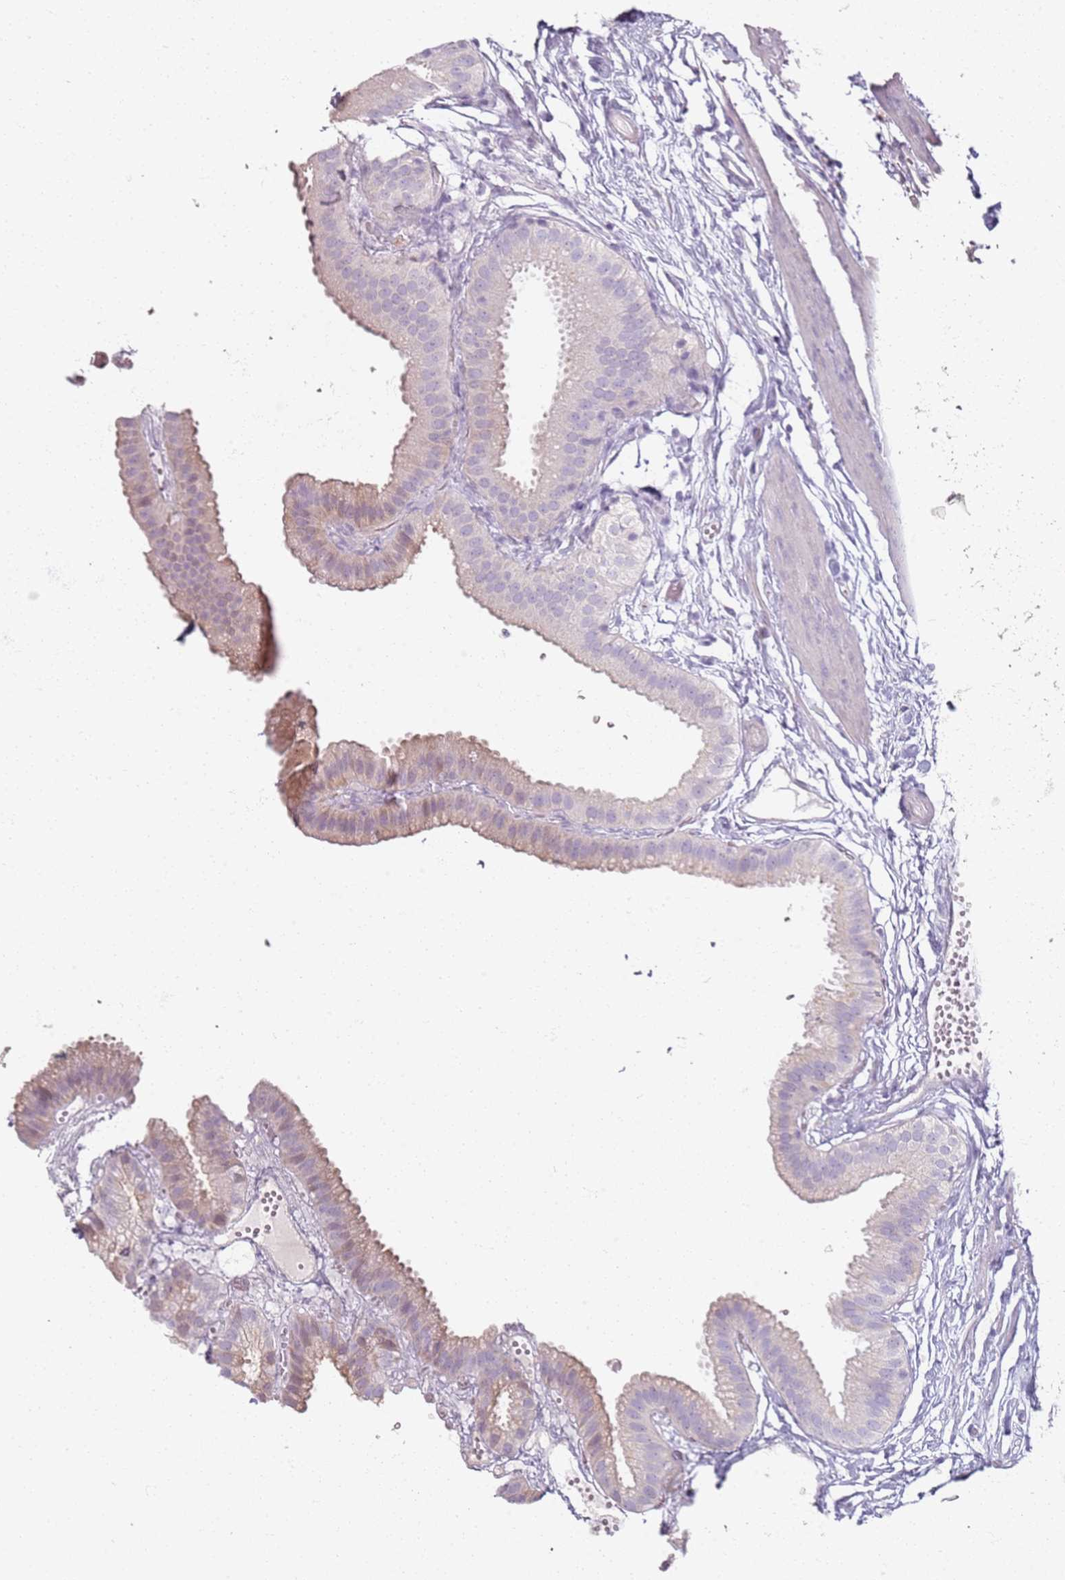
{"staining": {"intensity": "weak", "quantity": "25%-75%", "location": "cytoplasmic/membranous"}, "tissue": "gallbladder", "cell_type": "Glandular cells", "image_type": "normal", "snomed": [{"axis": "morphology", "description": "Normal tissue, NOS"}, {"axis": "topography", "description": "Gallbladder"}], "caption": "A photomicrograph of gallbladder stained for a protein reveals weak cytoplasmic/membranous brown staining in glandular cells. (DAB (3,3'-diaminobenzidine) IHC with brightfield microscopy, high magnification).", "gene": "CD40LG", "patient": {"sex": "female", "age": 61}}